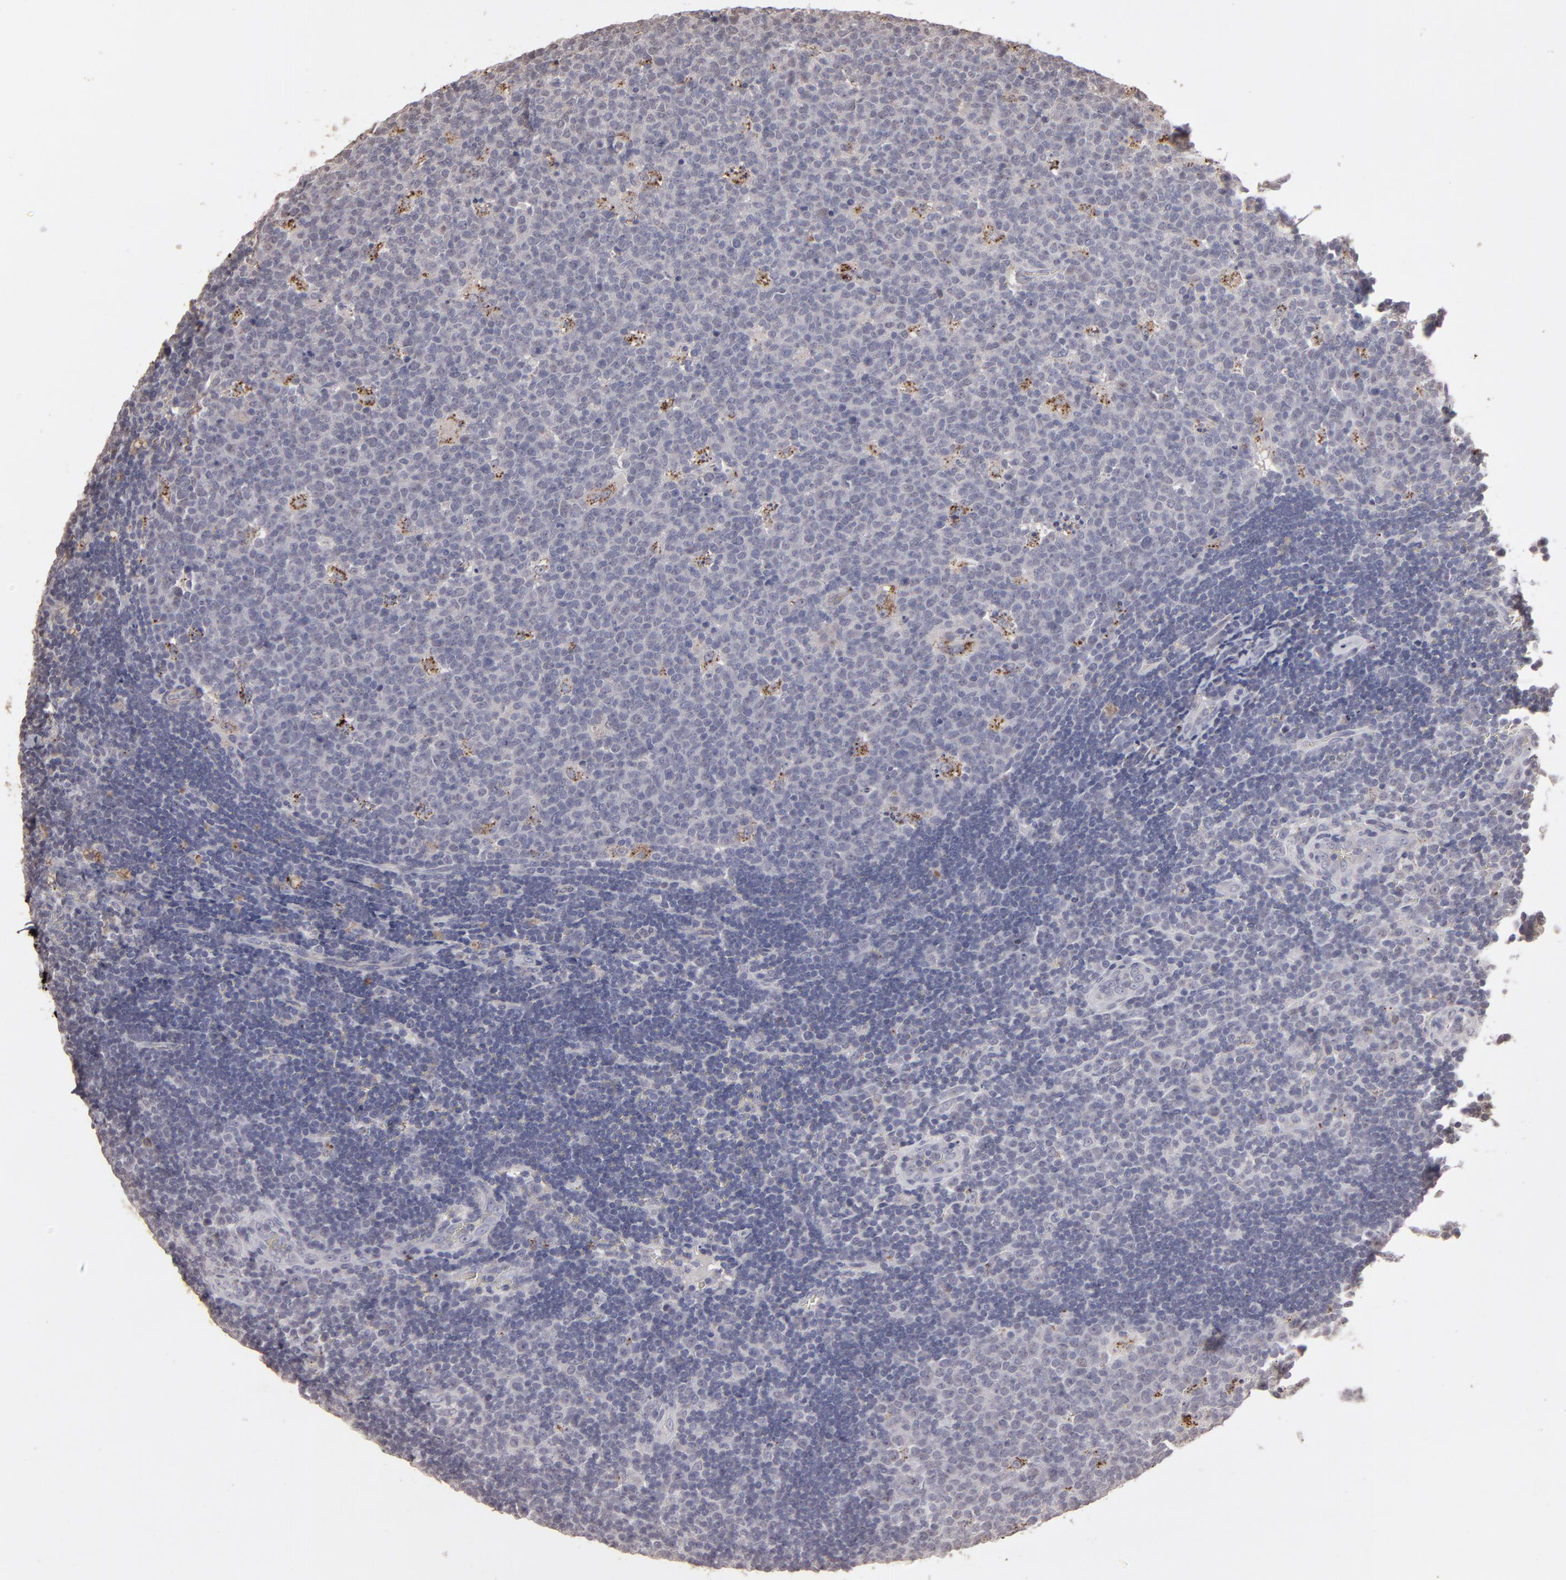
{"staining": {"intensity": "negative", "quantity": "none", "location": "none"}, "tissue": "lymph node", "cell_type": "Germinal center cells", "image_type": "normal", "snomed": [{"axis": "morphology", "description": "Normal tissue, NOS"}, {"axis": "topography", "description": "Lymph node"}, {"axis": "topography", "description": "Salivary gland"}], "caption": "IHC micrograph of benign human lymph node stained for a protein (brown), which reveals no positivity in germinal center cells. (DAB (3,3'-diaminobenzidine) IHC with hematoxylin counter stain).", "gene": "ITGB5", "patient": {"sex": "male", "age": 8}}